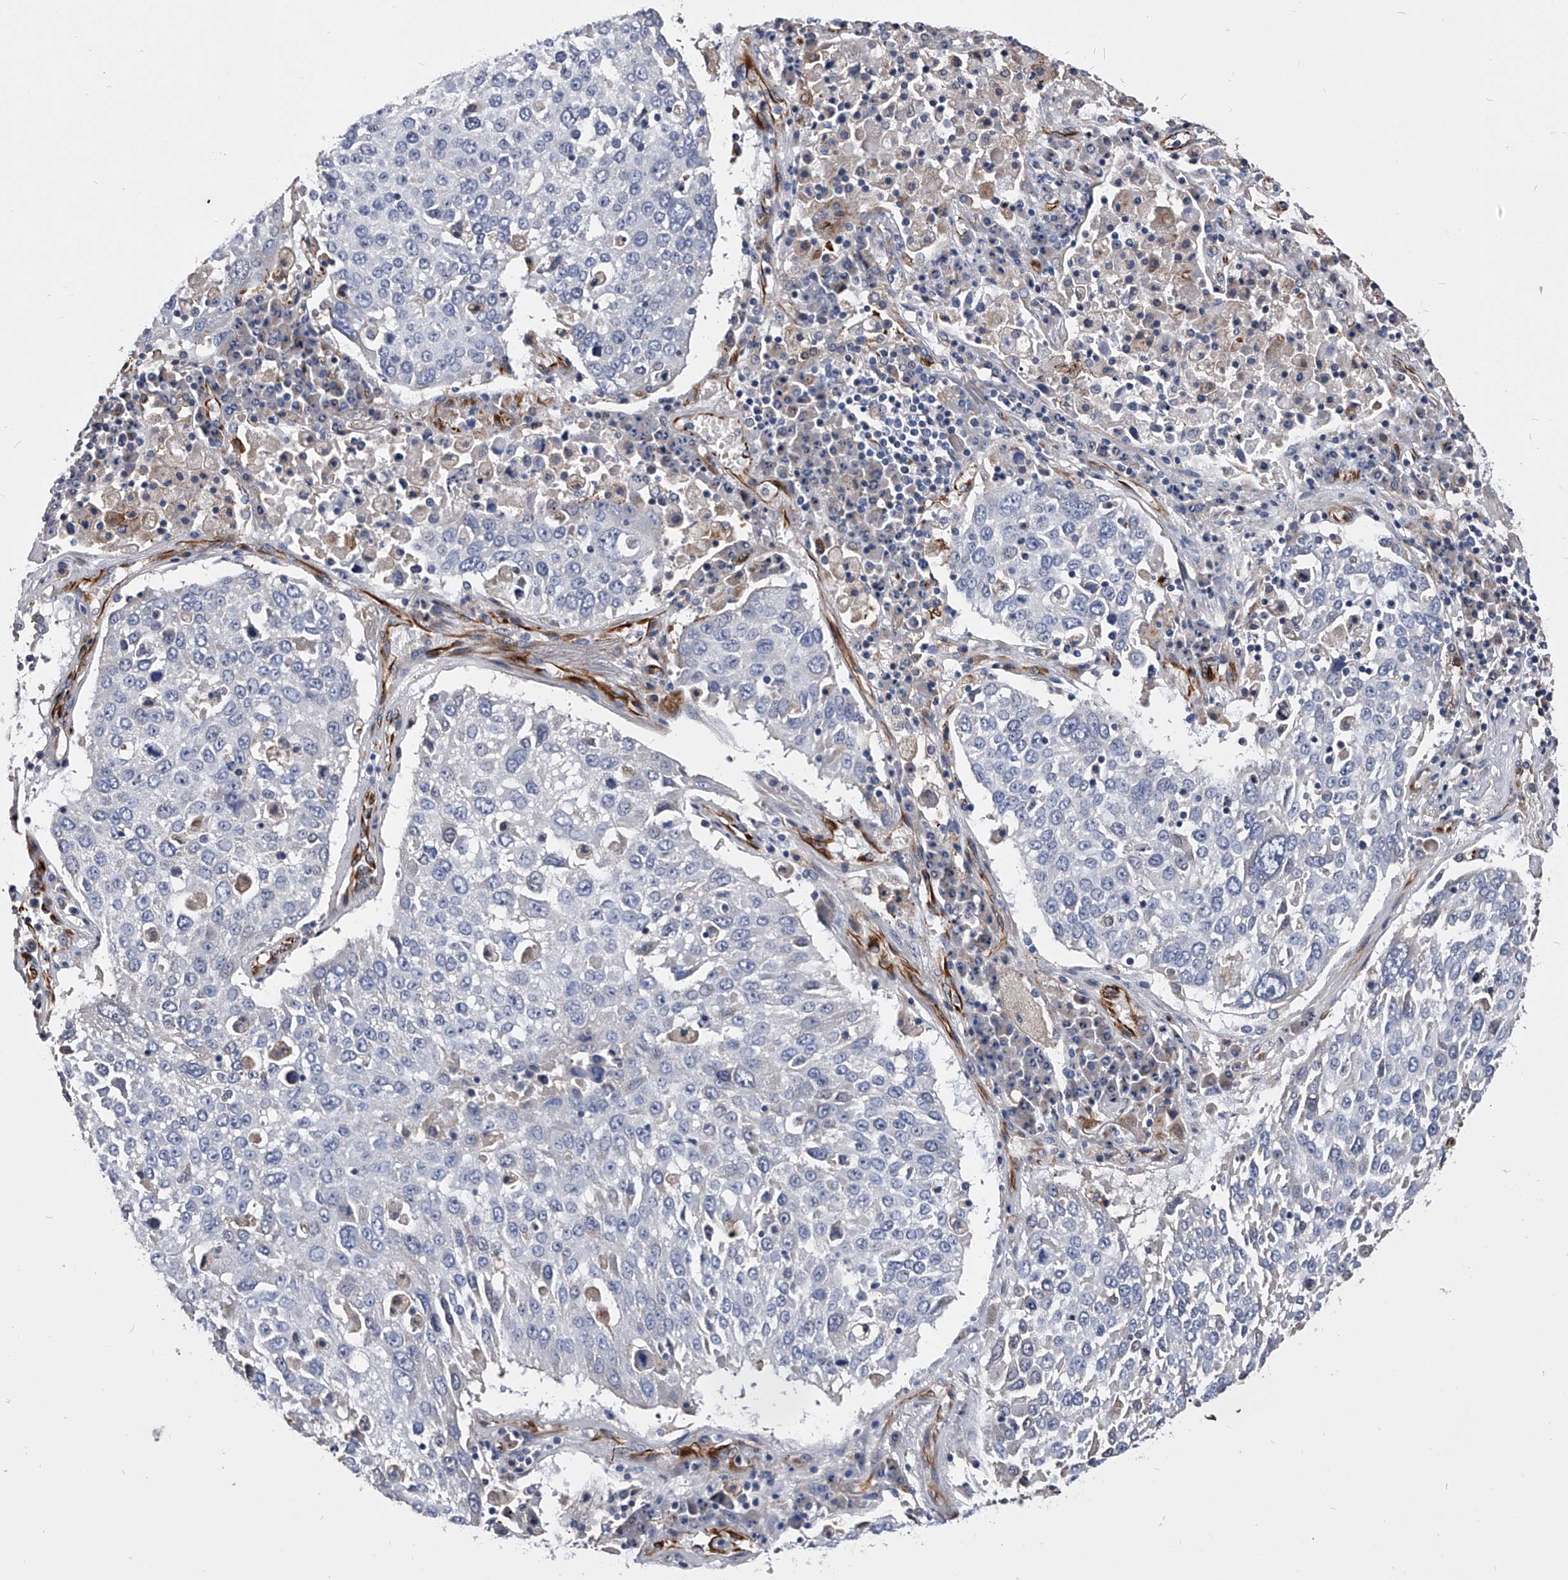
{"staining": {"intensity": "negative", "quantity": "none", "location": "none"}, "tissue": "lung cancer", "cell_type": "Tumor cells", "image_type": "cancer", "snomed": [{"axis": "morphology", "description": "Squamous cell carcinoma, NOS"}, {"axis": "topography", "description": "Lung"}], "caption": "DAB immunohistochemical staining of lung cancer (squamous cell carcinoma) reveals no significant positivity in tumor cells.", "gene": "EFCAB7", "patient": {"sex": "male", "age": 65}}